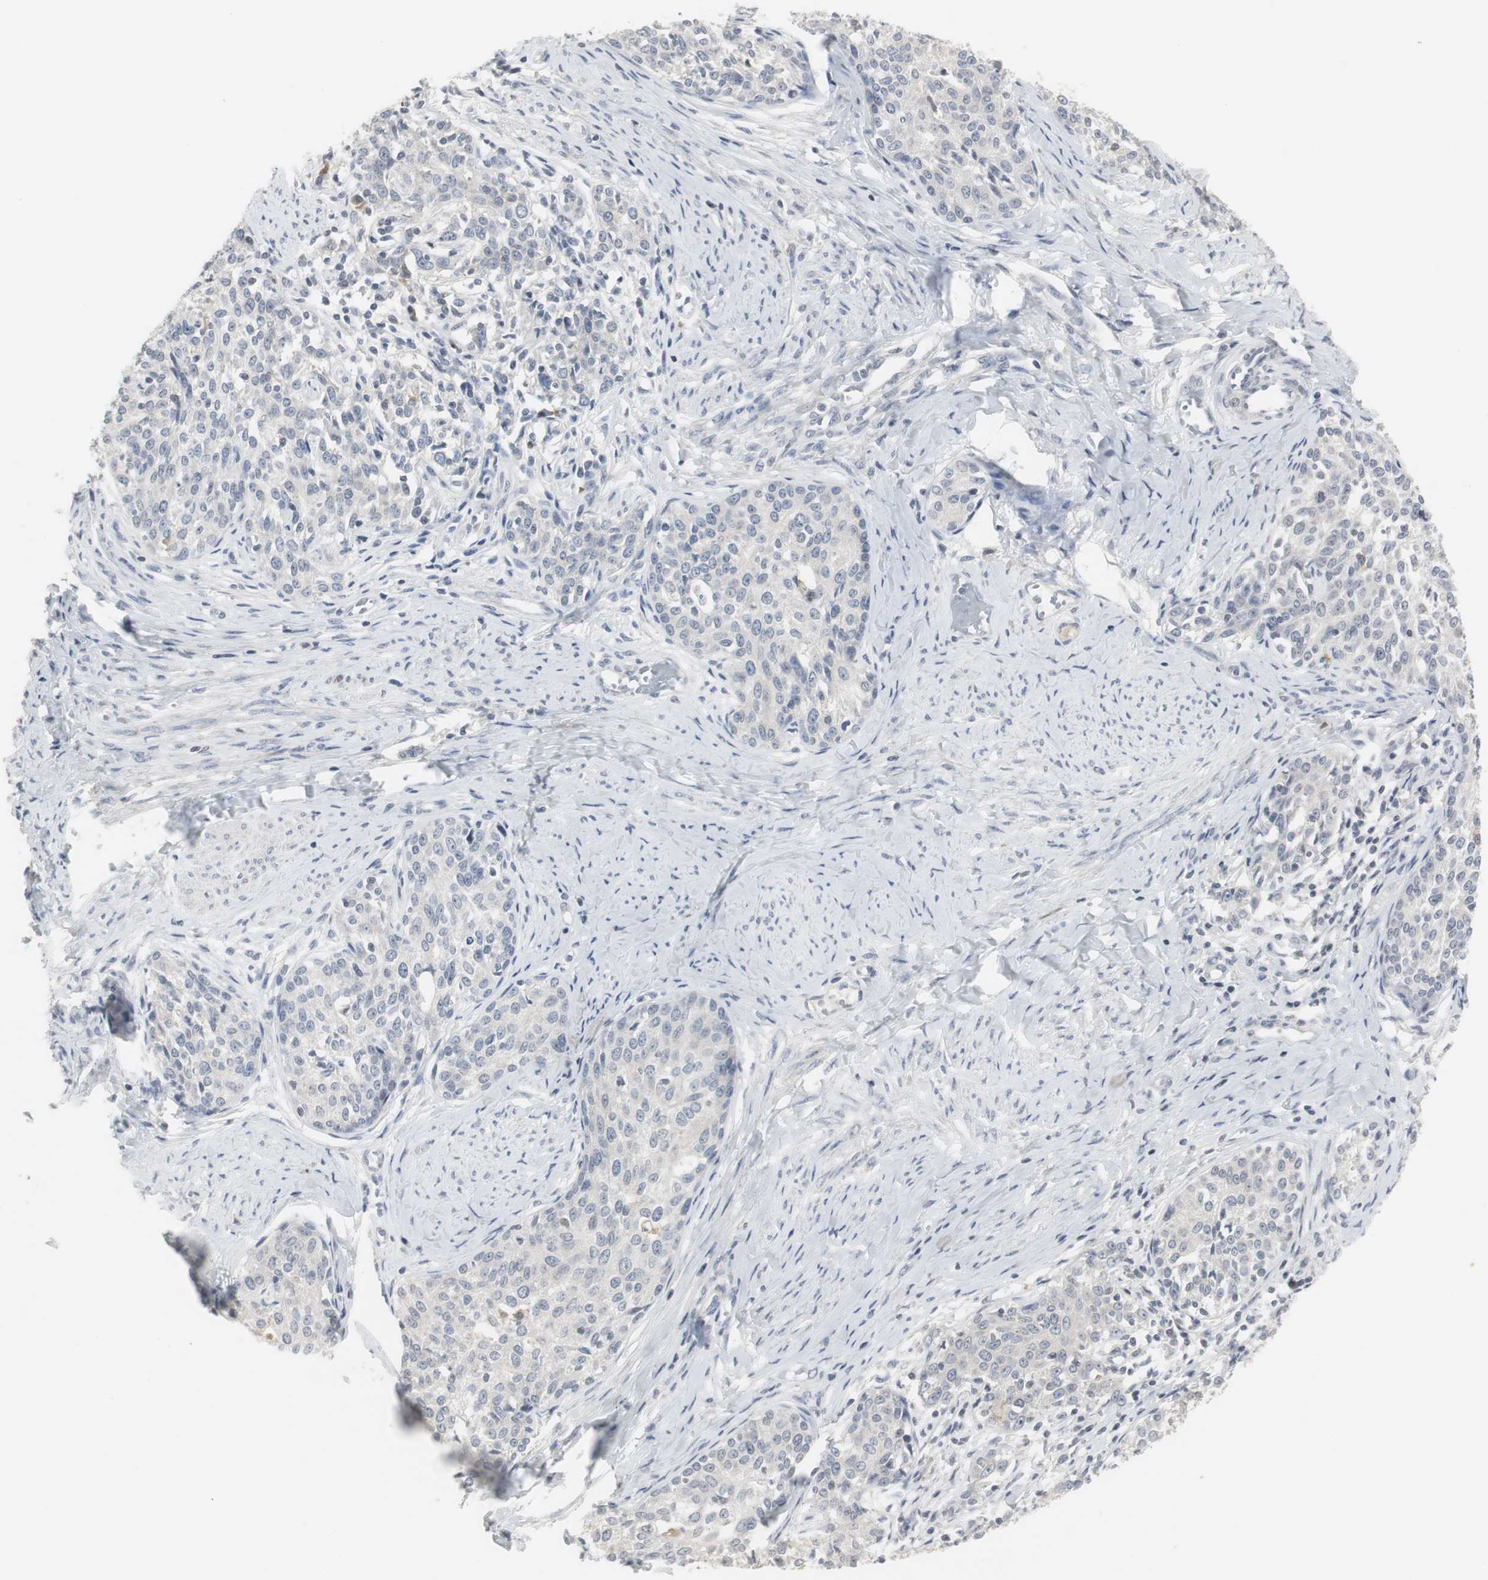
{"staining": {"intensity": "negative", "quantity": "none", "location": "none"}, "tissue": "cervical cancer", "cell_type": "Tumor cells", "image_type": "cancer", "snomed": [{"axis": "morphology", "description": "Squamous cell carcinoma, NOS"}, {"axis": "morphology", "description": "Adenocarcinoma, NOS"}, {"axis": "topography", "description": "Cervix"}], "caption": "The micrograph demonstrates no staining of tumor cells in cervical adenocarcinoma.", "gene": "PI15", "patient": {"sex": "female", "age": 52}}